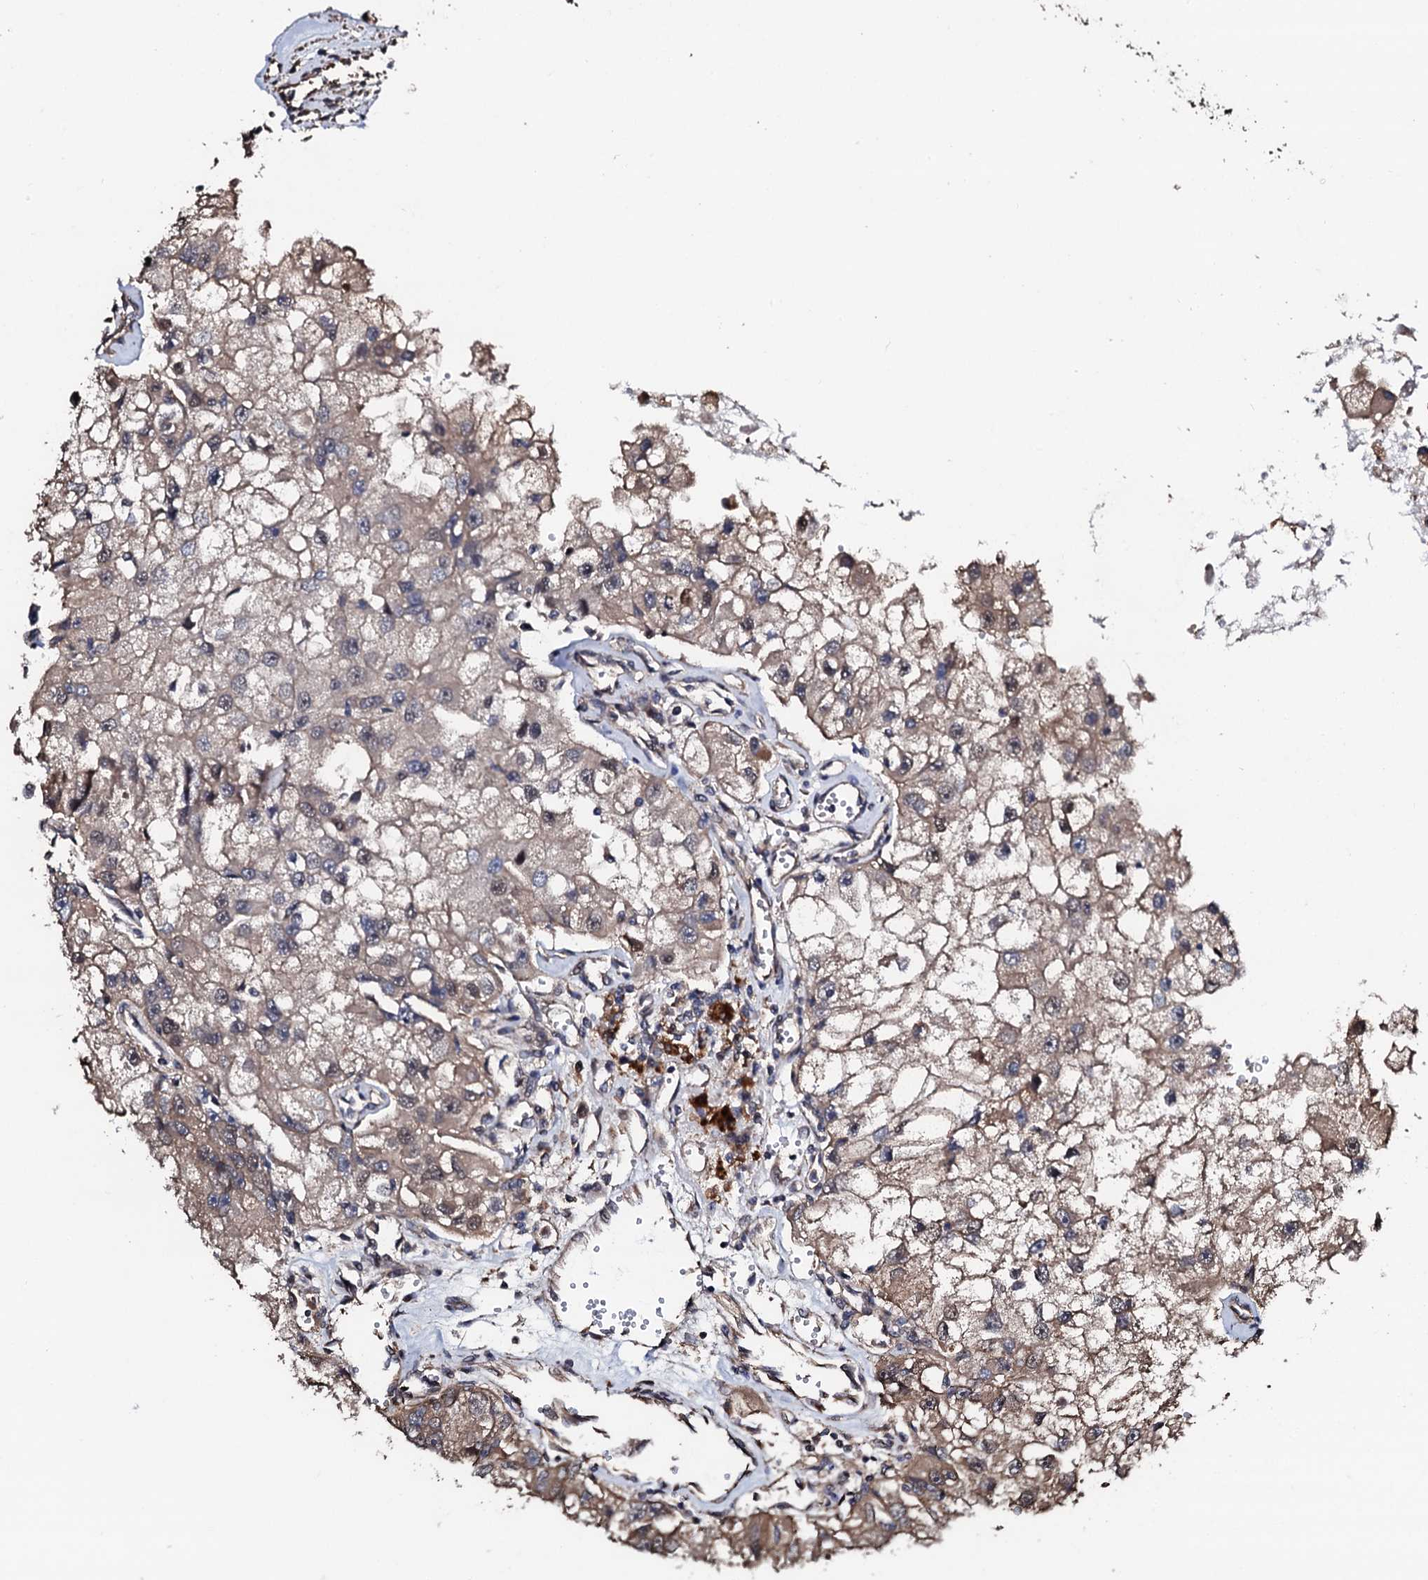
{"staining": {"intensity": "weak", "quantity": ">75%", "location": "cytoplasmic/membranous"}, "tissue": "renal cancer", "cell_type": "Tumor cells", "image_type": "cancer", "snomed": [{"axis": "morphology", "description": "Adenocarcinoma, NOS"}, {"axis": "topography", "description": "Kidney"}], "caption": "This is an image of IHC staining of renal adenocarcinoma, which shows weak staining in the cytoplasmic/membranous of tumor cells.", "gene": "CKAP5", "patient": {"sex": "male", "age": 63}}